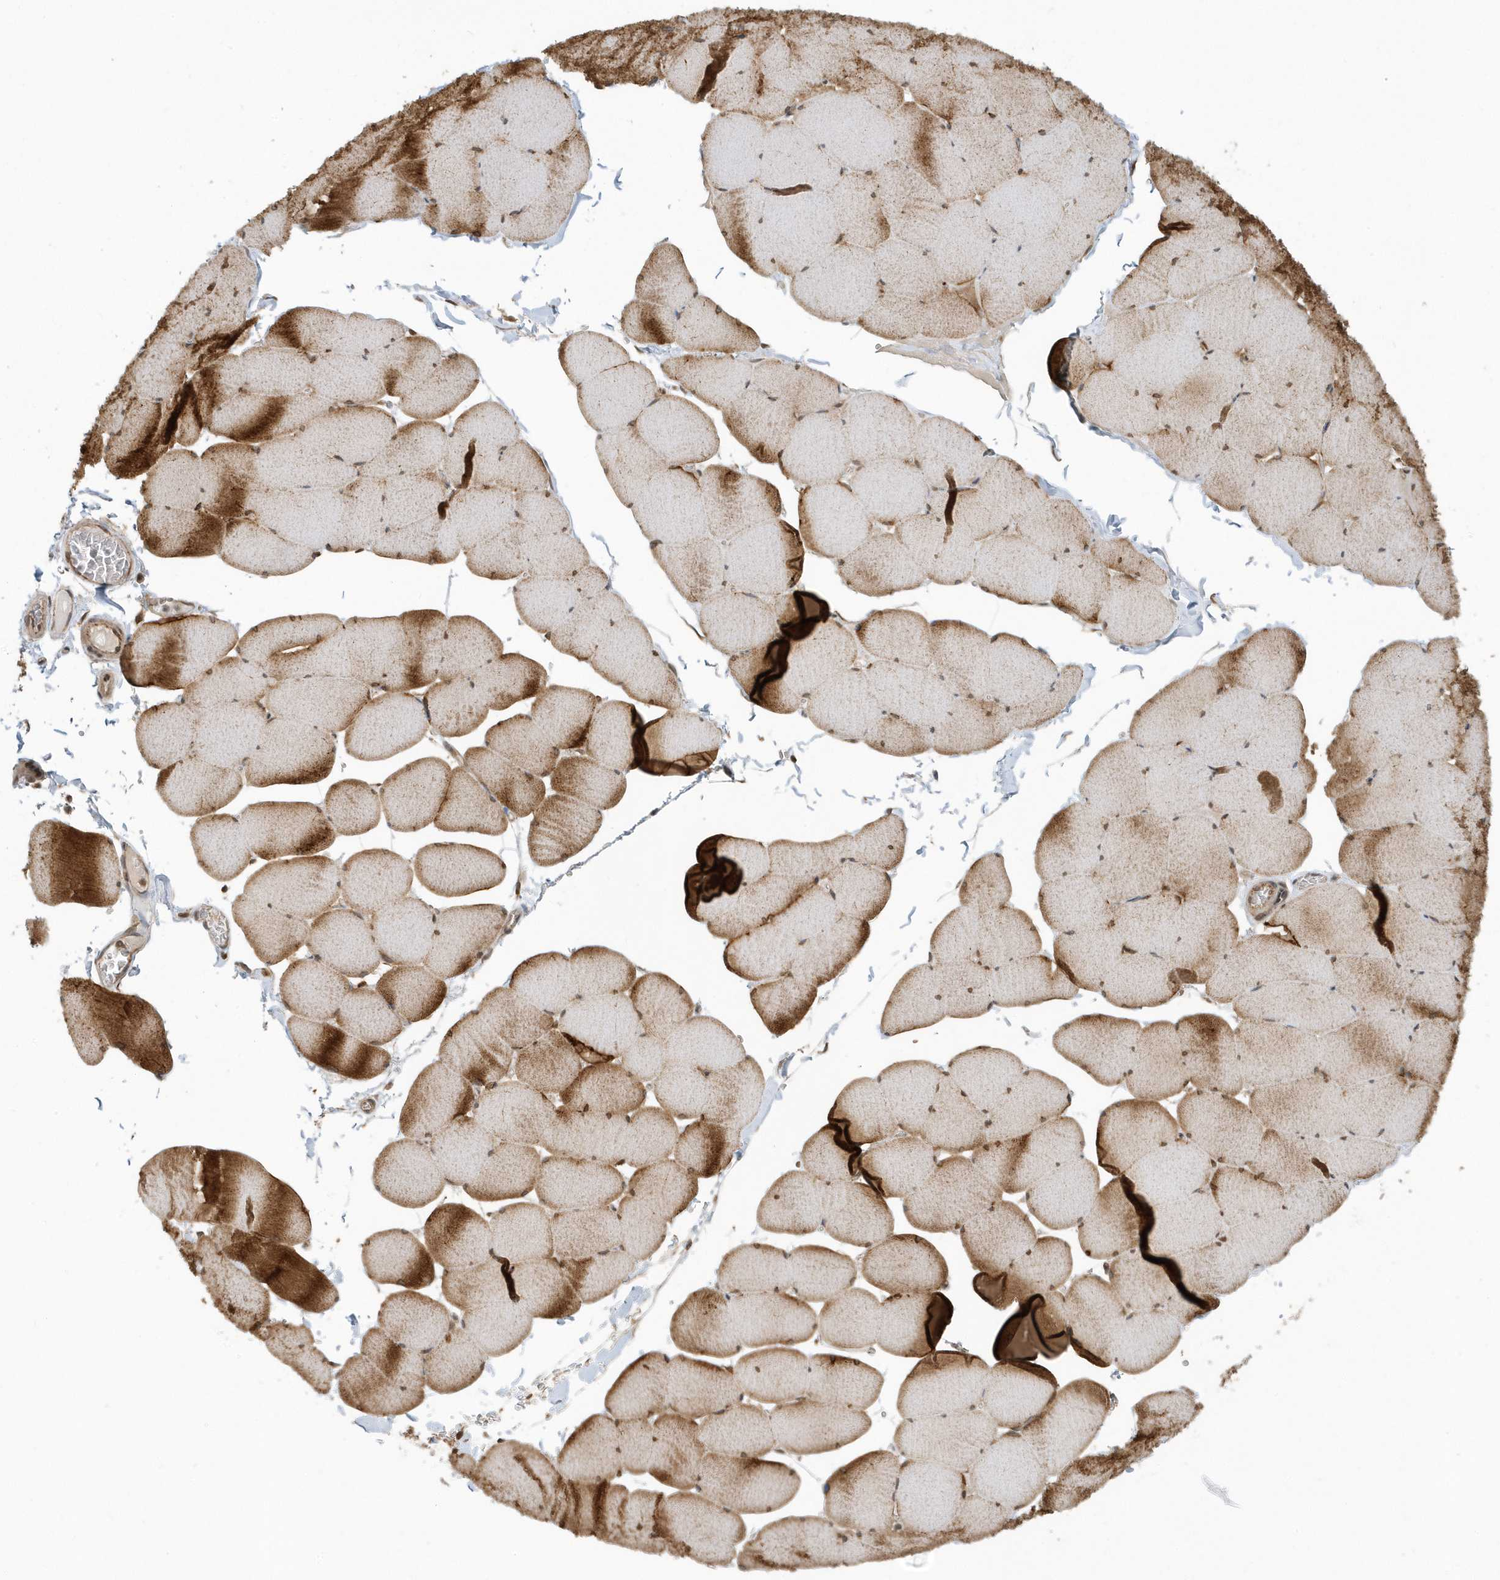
{"staining": {"intensity": "strong", "quantity": "25%-75%", "location": "cytoplasmic/membranous,nuclear"}, "tissue": "skeletal muscle", "cell_type": "Myocytes", "image_type": "normal", "snomed": [{"axis": "morphology", "description": "Normal tissue, NOS"}, {"axis": "topography", "description": "Skeletal muscle"}, {"axis": "topography", "description": "Head-Neck"}], "caption": "Immunohistochemistry histopathology image of normal skeletal muscle stained for a protein (brown), which reveals high levels of strong cytoplasmic/membranous,nuclear expression in about 25%-75% of myocytes.", "gene": "USP53", "patient": {"sex": "male", "age": 66}}